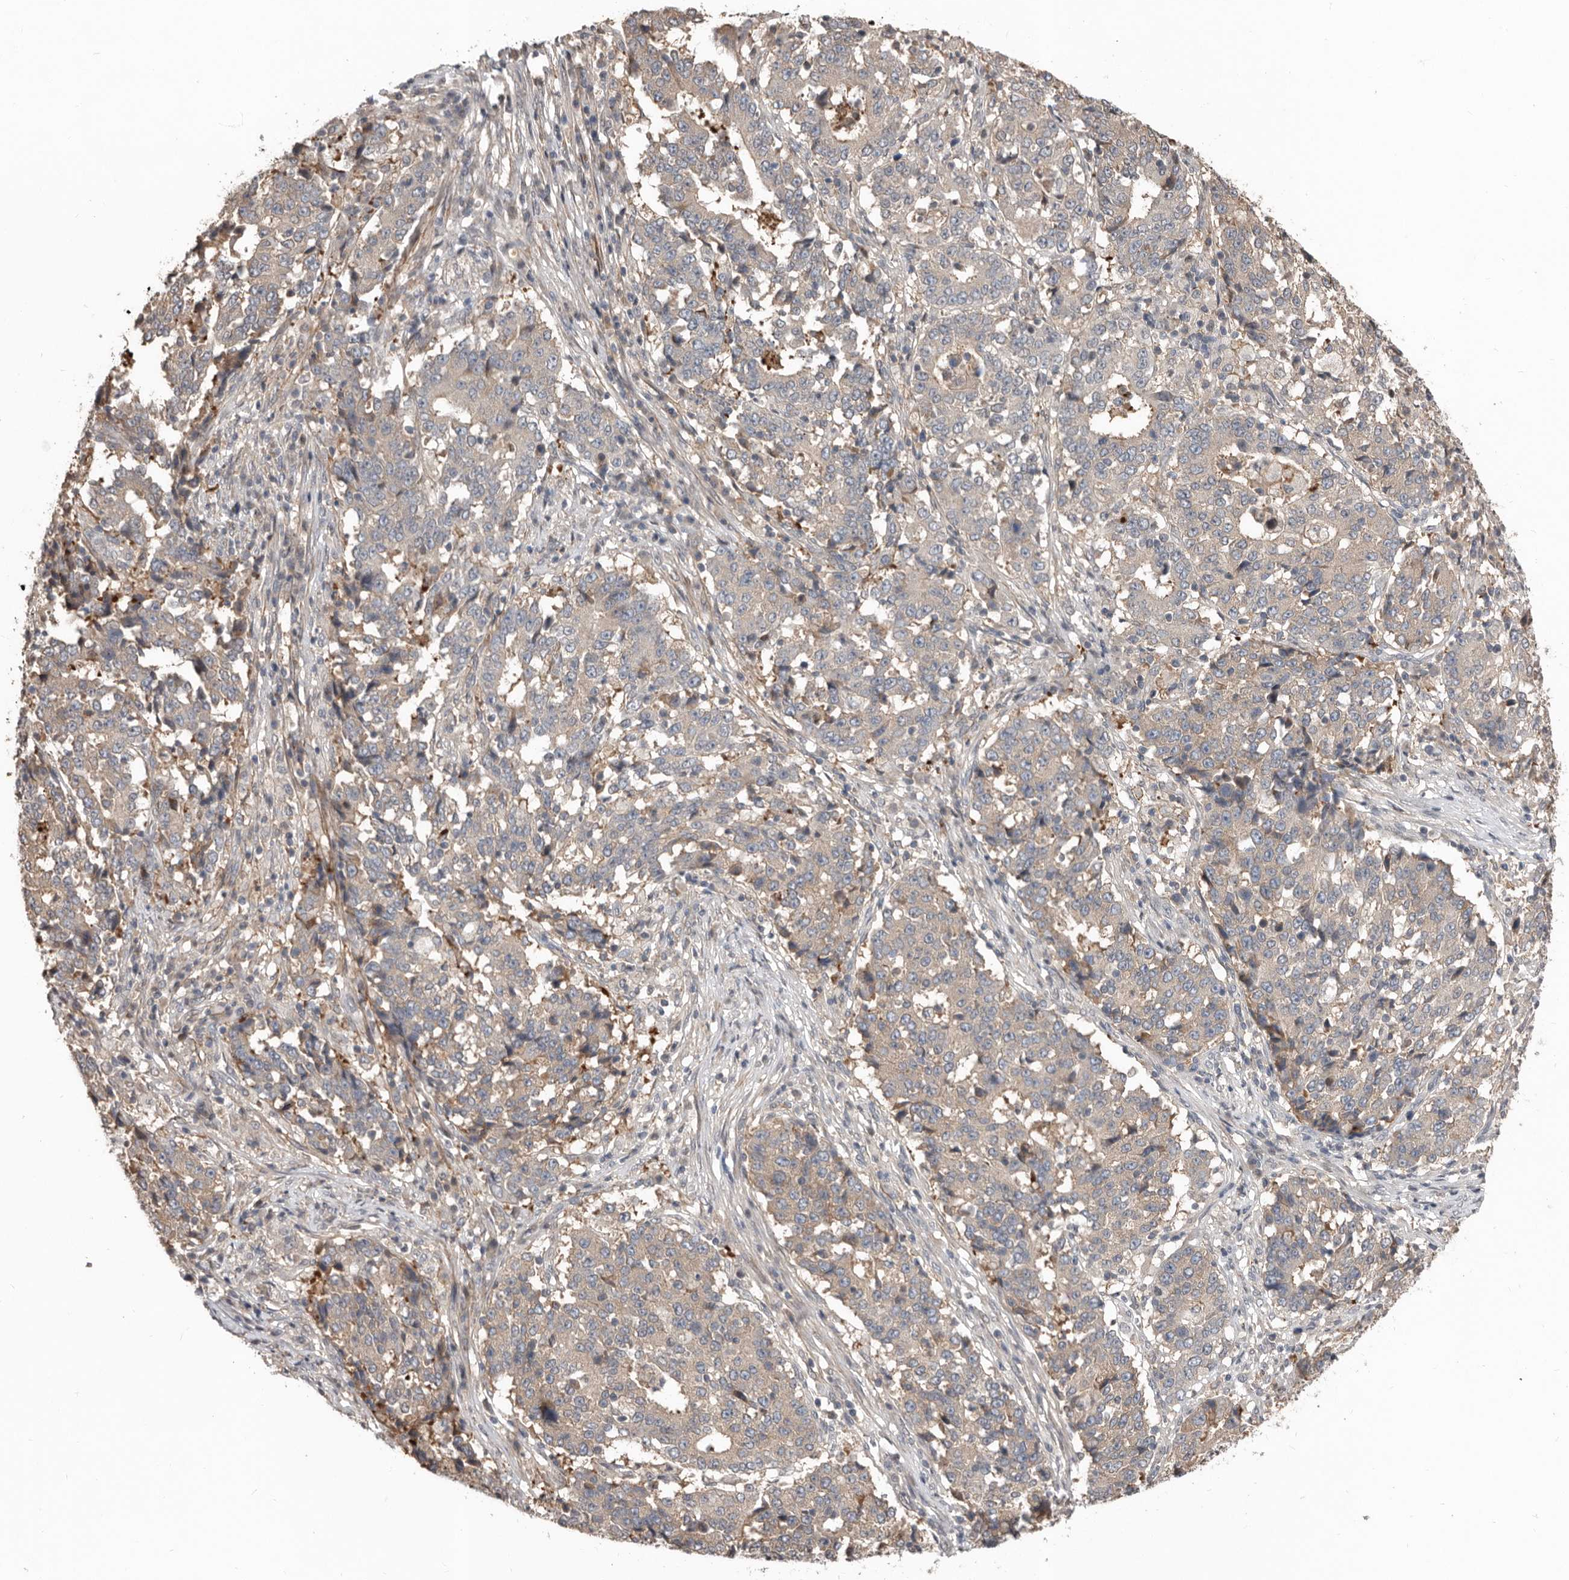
{"staining": {"intensity": "negative", "quantity": "none", "location": "none"}, "tissue": "stomach cancer", "cell_type": "Tumor cells", "image_type": "cancer", "snomed": [{"axis": "morphology", "description": "Adenocarcinoma, NOS"}, {"axis": "topography", "description": "Stomach"}], "caption": "A photomicrograph of adenocarcinoma (stomach) stained for a protein displays no brown staining in tumor cells. Brightfield microscopy of immunohistochemistry (IHC) stained with DAB (brown) and hematoxylin (blue), captured at high magnification.", "gene": "LRGUK", "patient": {"sex": "male", "age": 59}}